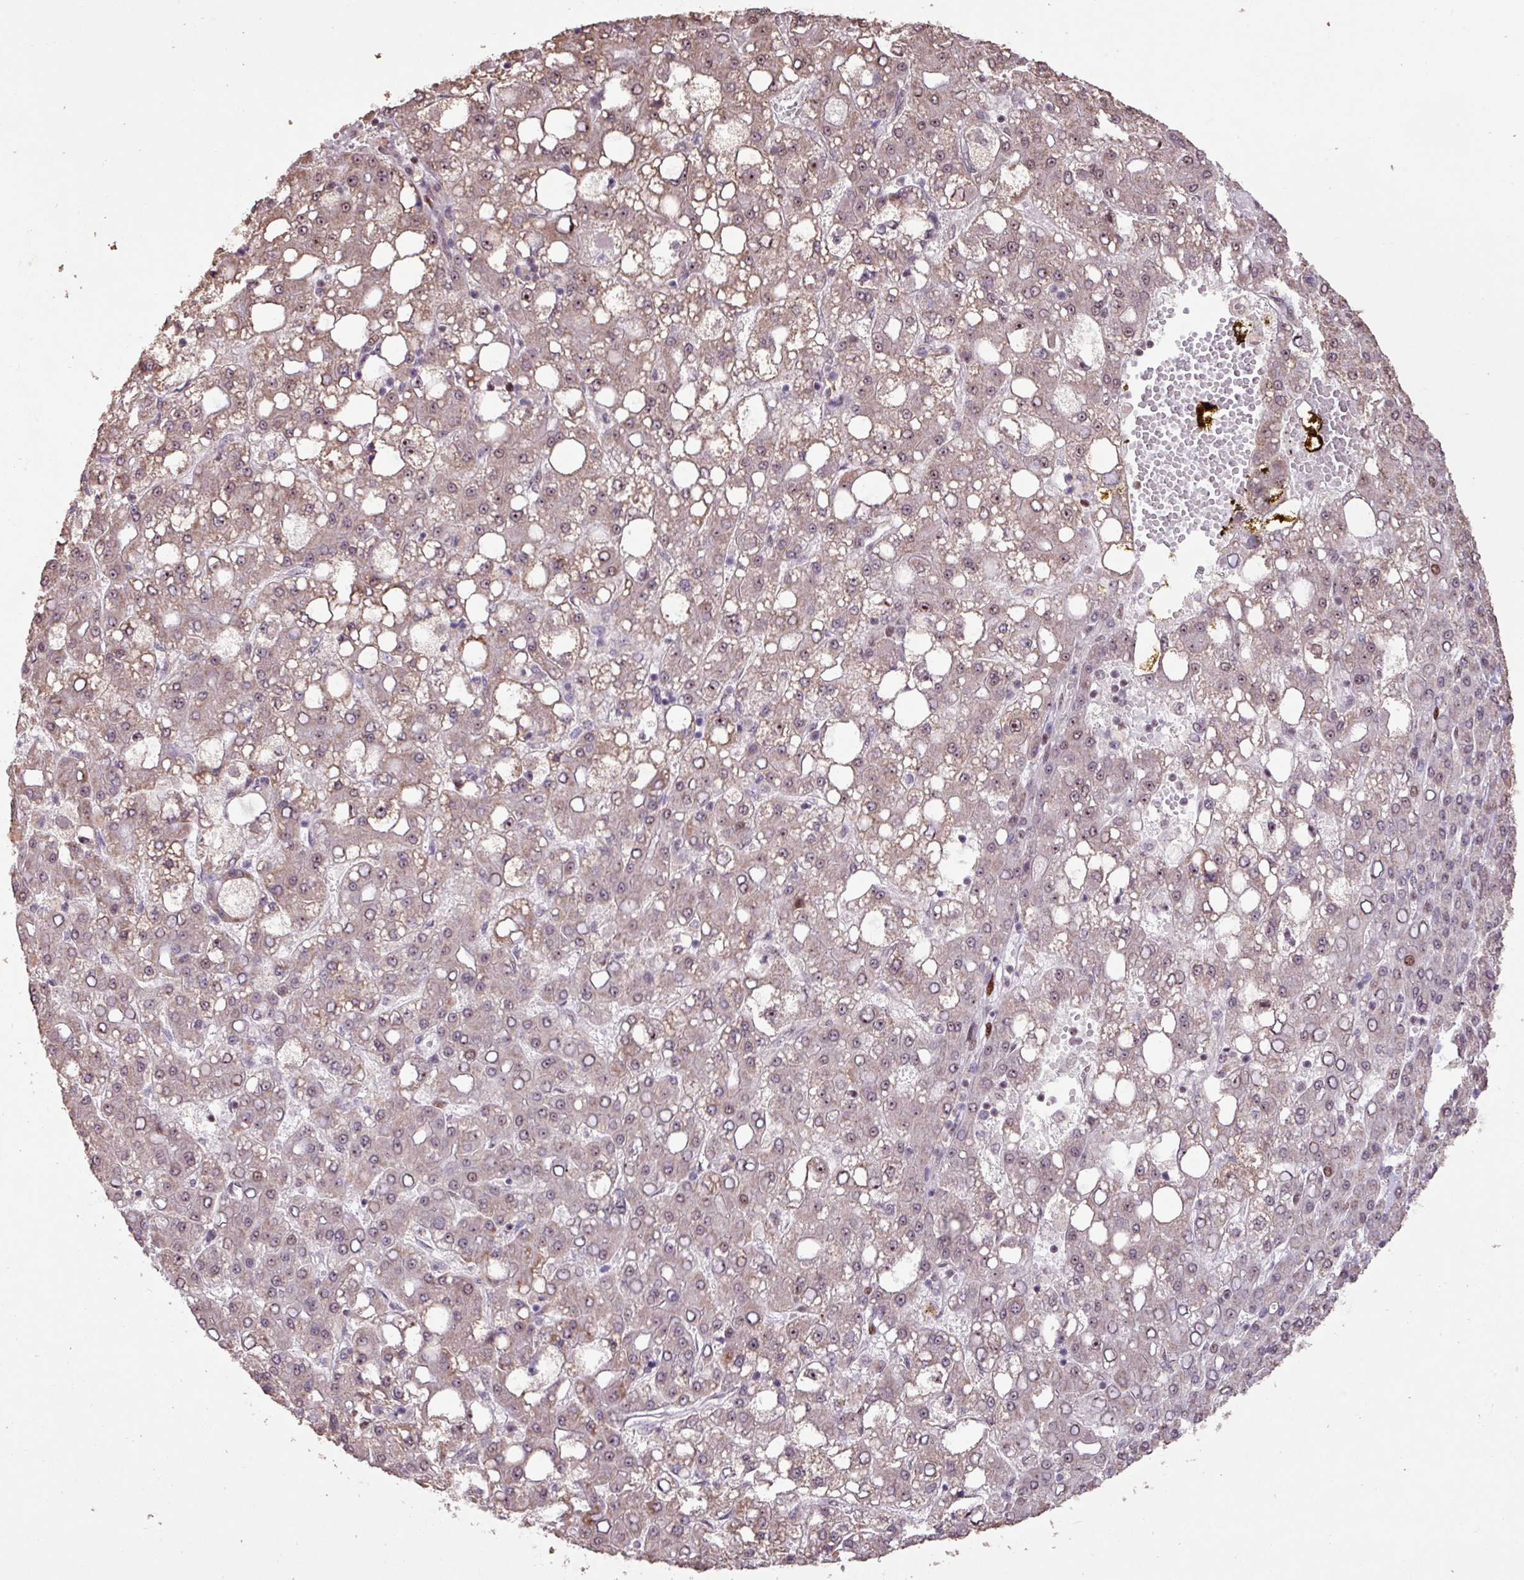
{"staining": {"intensity": "weak", "quantity": "<25%", "location": "cytoplasmic/membranous,nuclear"}, "tissue": "liver cancer", "cell_type": "Tumor cells", "image_type": "cancer", "snomed": [{"axis": "morphology", "description": "Carcinoma, Hepatocellular, NOS"}, {"axis": "topography", "description": "Liver"}], "caption": "Immunohistochemistry (IHC) photomicrograph of neoplastic tissue: human liver cancer stained with DAB (3,3'-diaminobenzidine) demonstrates no significant protein positivity in tumor cells.", "gene": "ZNF709", "patient": {"sex": "male", "age": 65}}